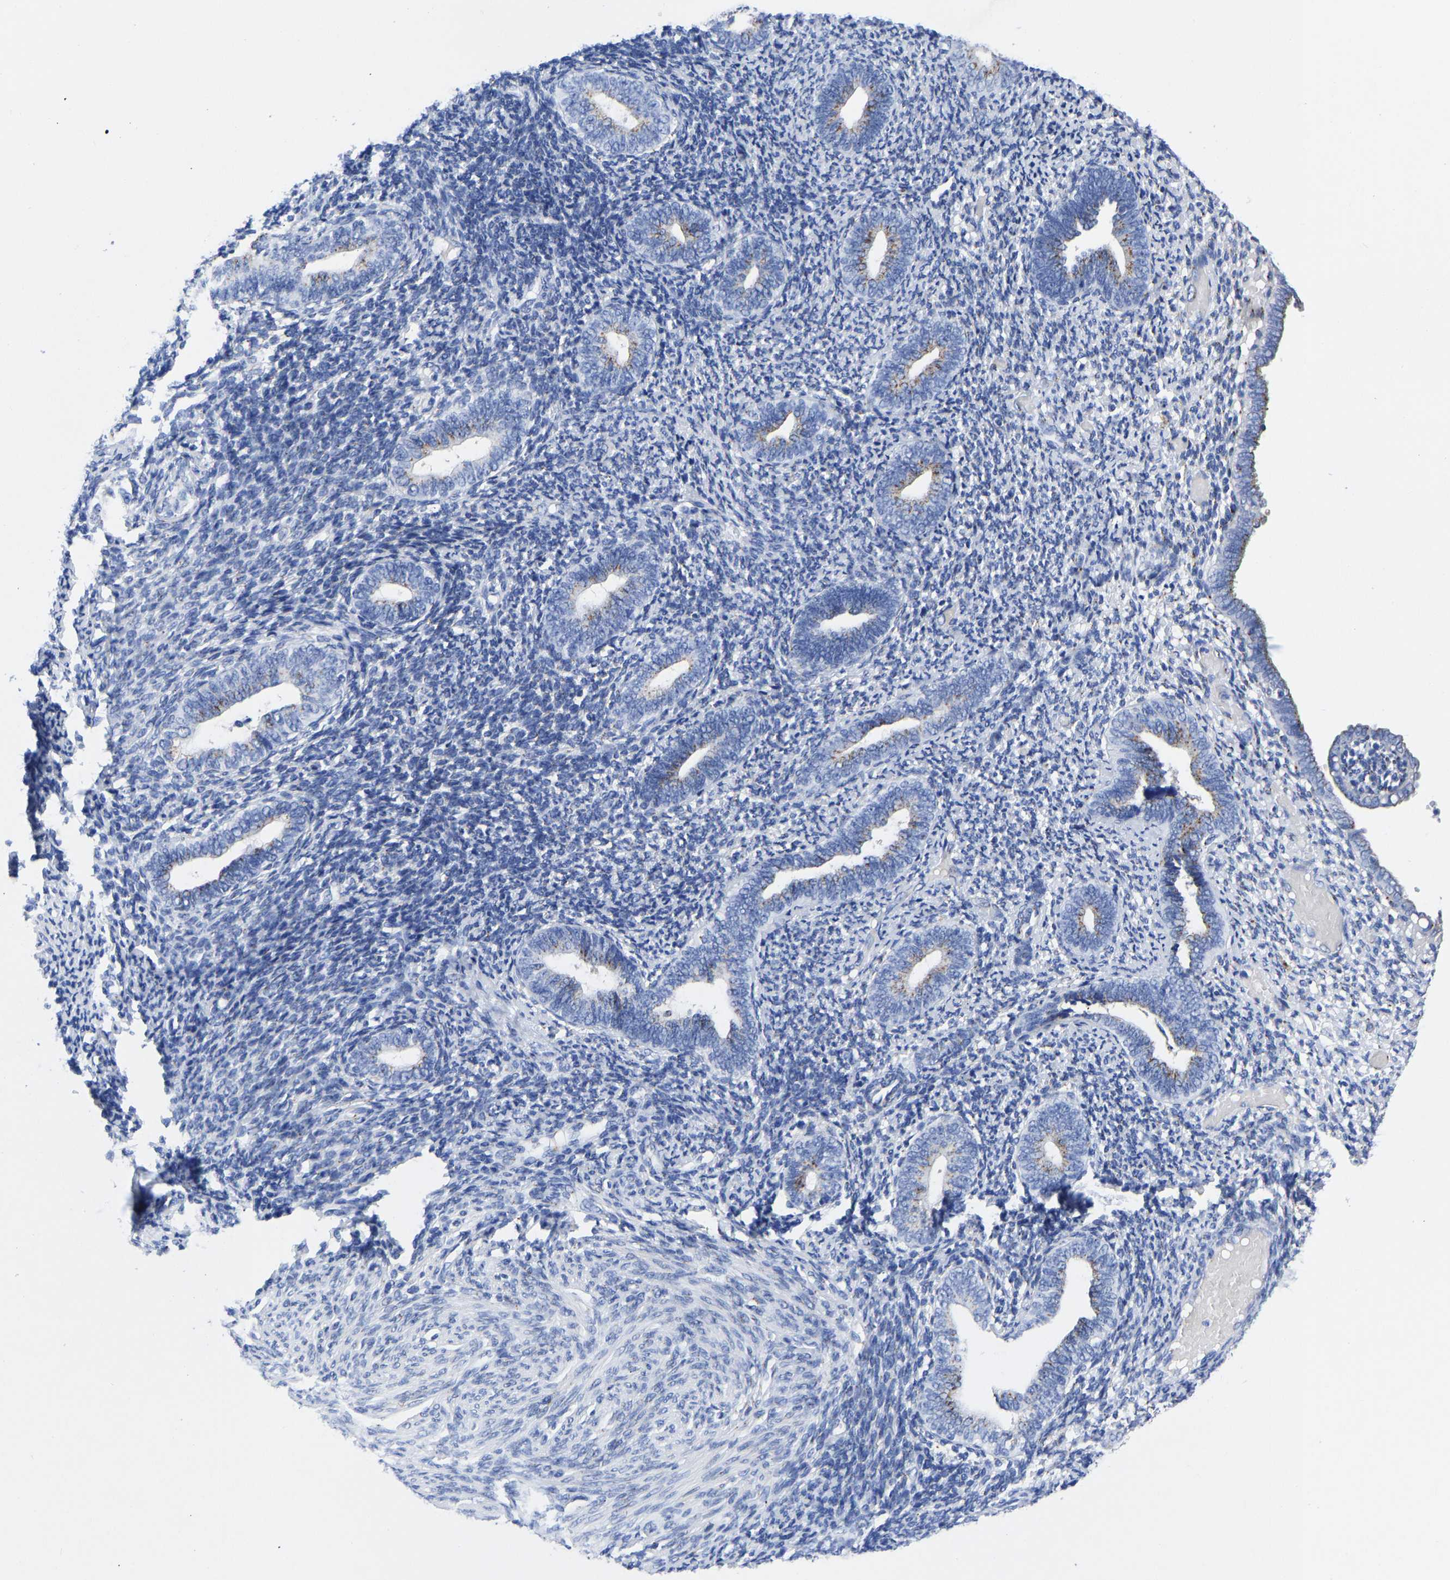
{"staining": {"intensity": "negative", "quantity": "none", "location": "none"}, "tissue": "endometrium", "cell_type": "Cells in endometrial stroma", "image_type": "normal", "snomed": [{"axis": "morphology", "description": "Normal tissue, NOS"}, {"axis": "topography", "description": "Endometrium"}], "caption": "Immunohistochemical staining of benign human endometrium reveals no significant positivity in cells in endometrial stroma.", "gene": "TMEM87A", "patient": {"sex": "female", "age": 66}}